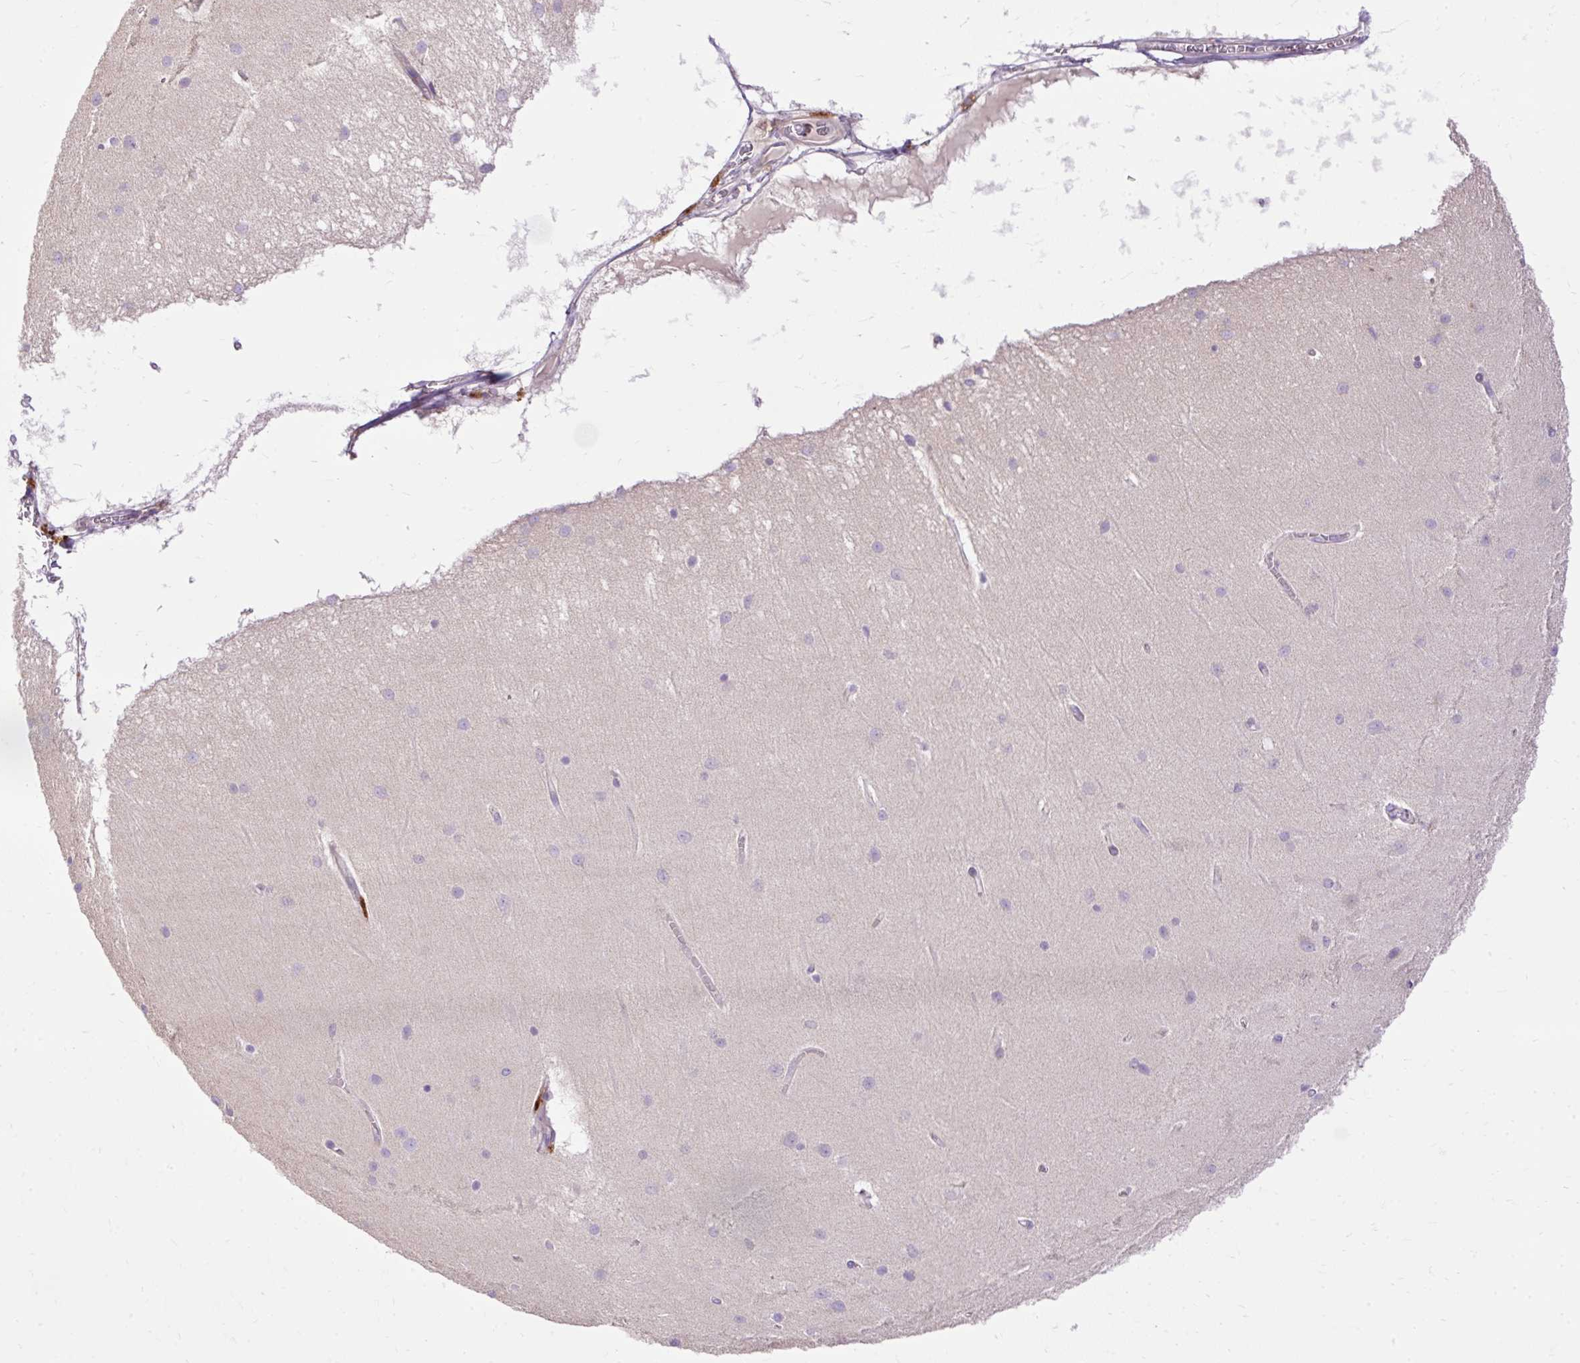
{"staining": {"intensity": "negative", "quantity": "none", "location": "none"}, "tissue": "cerebellum", "cell_type": "Cells in granular layer", "image_type": "normal", "snomed": [{"axis": "morphology", "description": "Normal tissue, NOS"}, {"axis": "topography", "description": "Cerebellum"}], "caption": "IHC image of unremarkable cerebellum: human cerebellum stained with DAB (3,3'-diaminobenzidine) displays no significant protein staining in cells in granular layer.", "gene": "HEXB", "patient": {"sex": "female", "age": 54}}